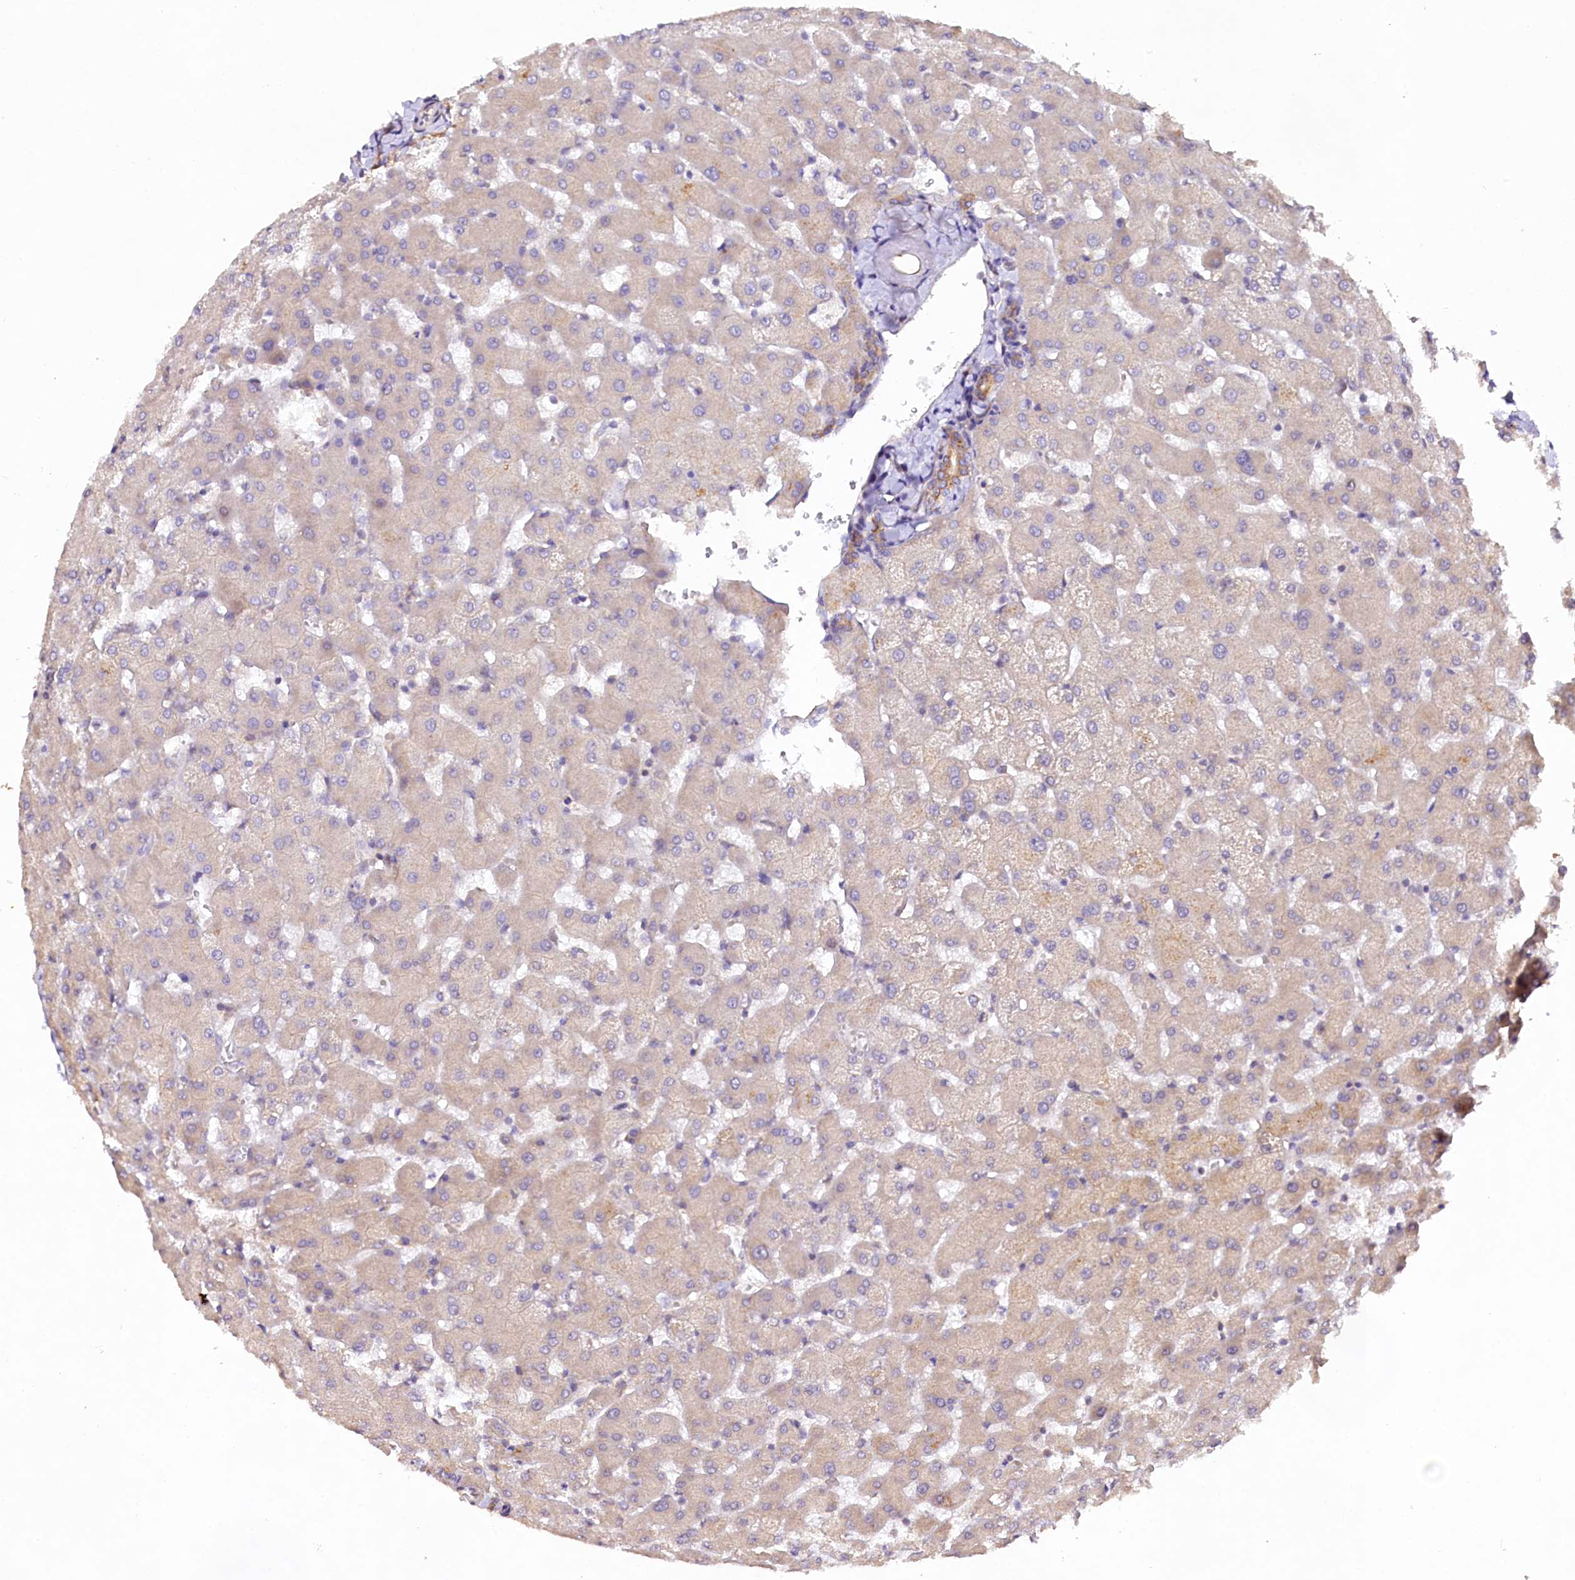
{"staining": {"intensity": "moderate", "quantity": ">75%", "location": "cytoplasmic/membranous"}, "tissue": "liver", "cell_type": "Cholangiocytes", "image_type": "normal", "snomed": [{"axis": "morphology", "description": "Normal tissue, NOS"}, {"axis": "topography", "description": "Liver"}], "caption": "Liver stained with immunohistochemistry demonstrates moderate cytoplasmic/membranous staining in about >75% of cholangiocytes. Using DAB (brown) and hematoxylin (blue) stains, captured at high magnification using brightfield microscopy.", "gene": "VPS11", "patient": {"sex": "female", "age": 63}}